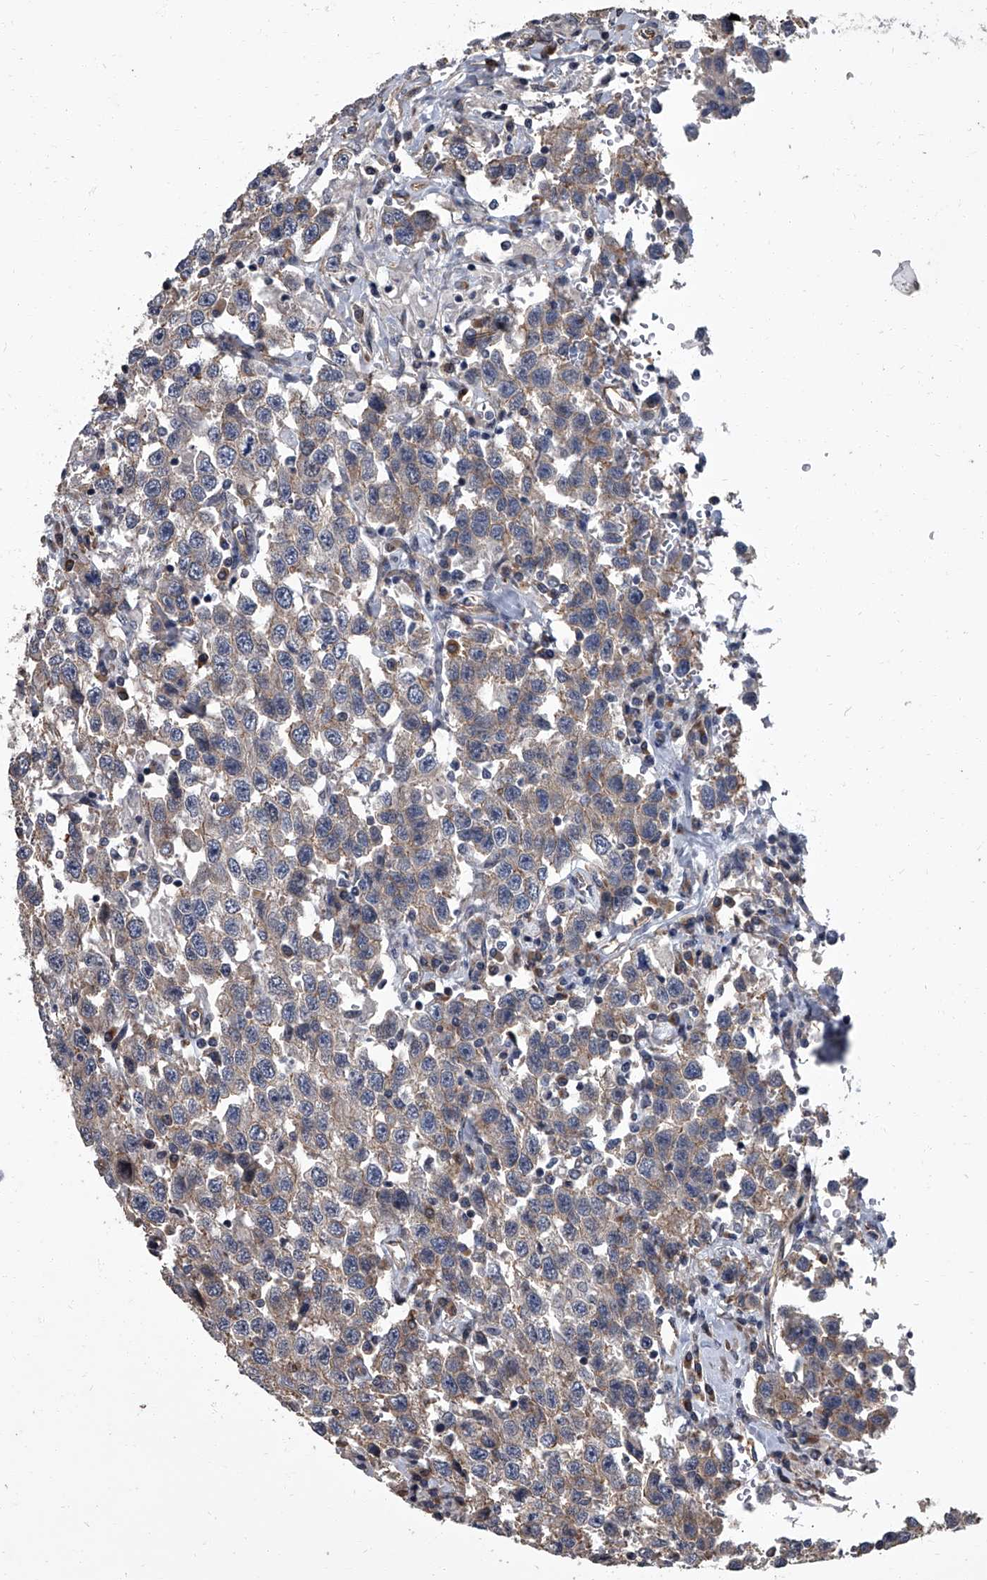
{"staining": {"intensity": "weak", "quantity": "25%-75%", "location": "cytoplasmic/membranous"}, "tissue": "testis cancer", "cell_type": "Tumor cells", "image_type": "cancer", "snomed": [{"axis": "morphology", "description": "Seminoma, NOS"}, {"axis": "topography", "description": "Testis"}], "caption": "Human testis cancer stained with a brown dye exhibits weak cytoplasmic/membranous positive expression in about 25%-75% of tumor cells.", "gene": "SIRT4", "patient": {"sex": "male", "age": 41}}